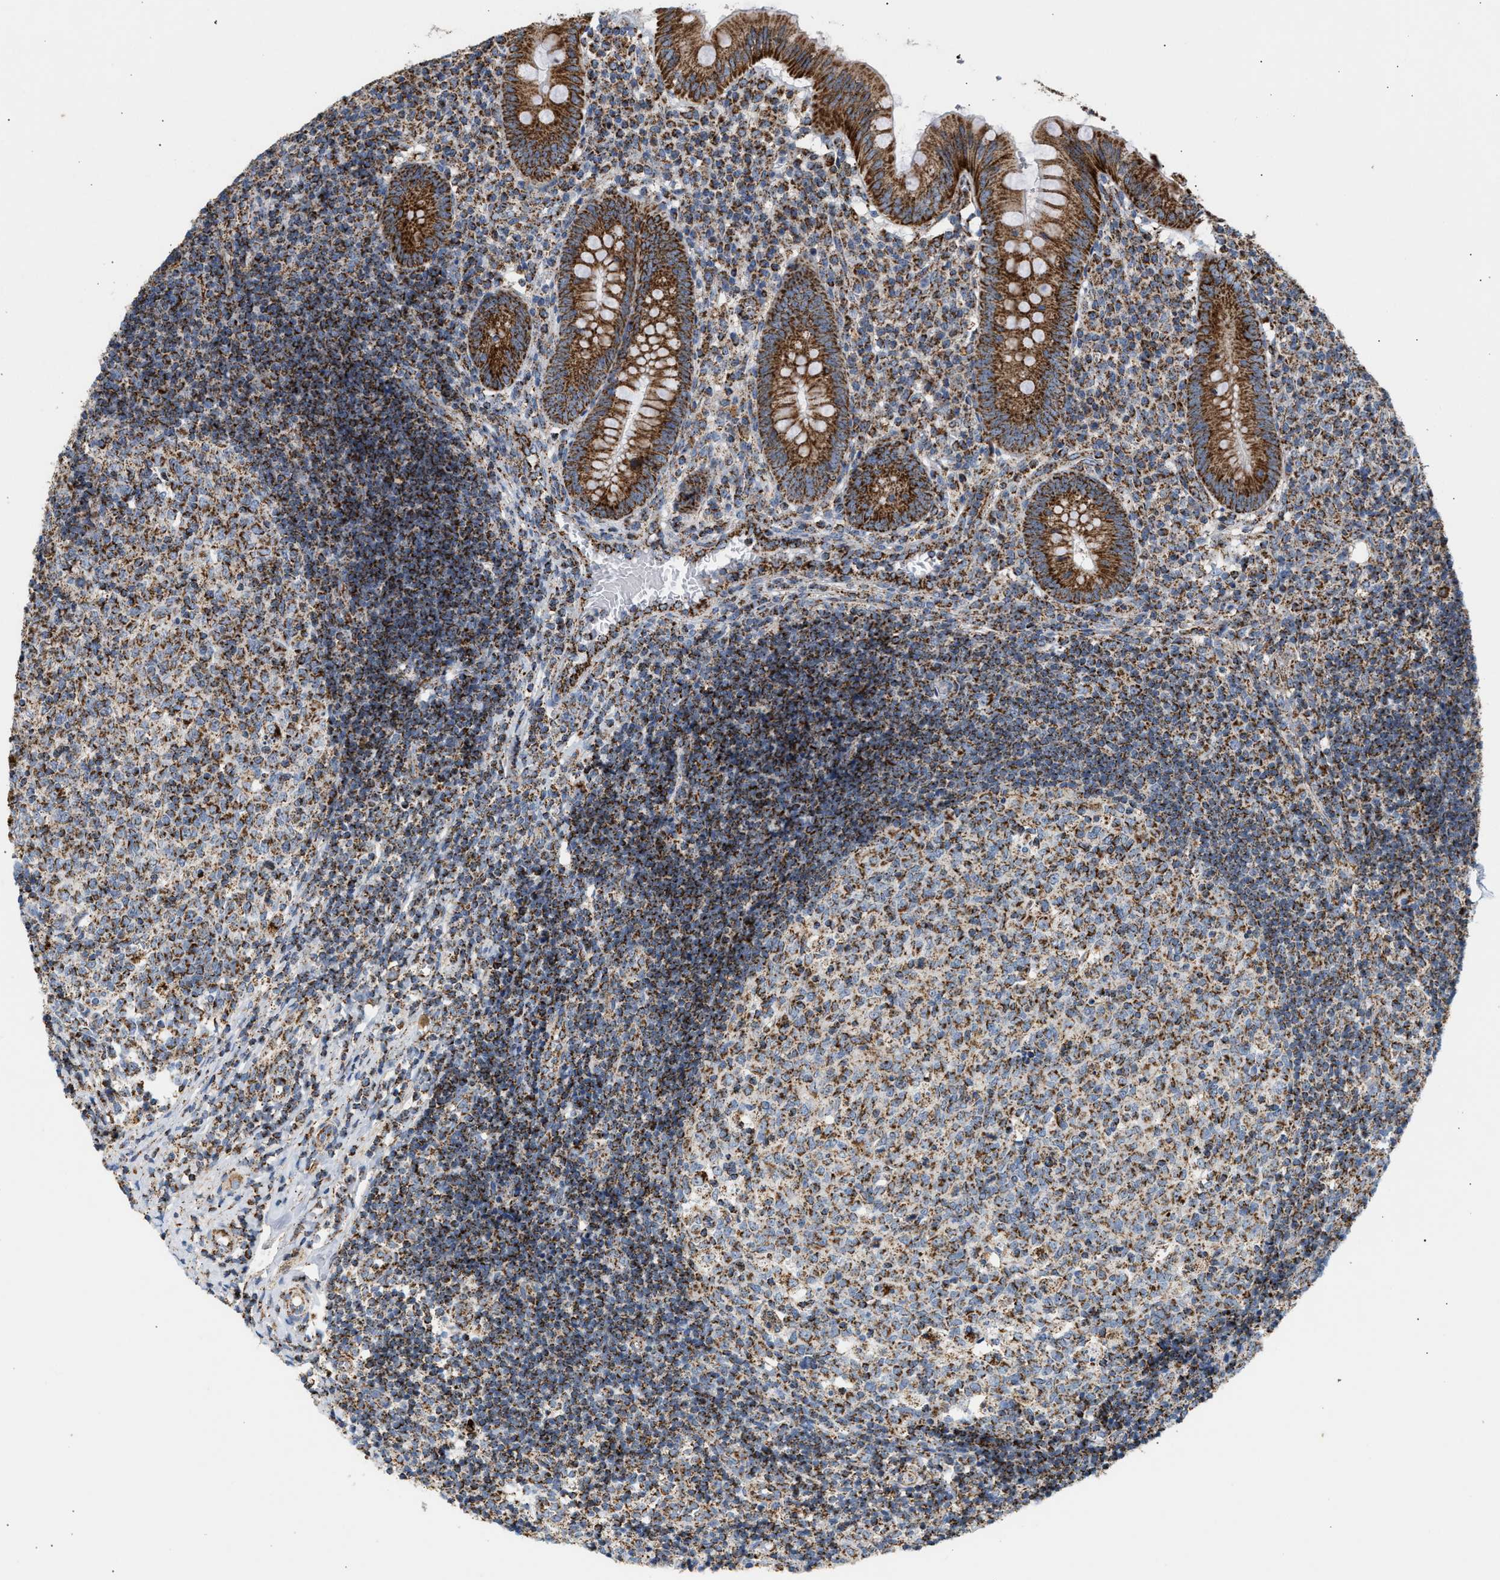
{"staining": {"intensity": "strong", "quantity": ">75%", "location": "cytoplasmic/membranous"}, "tissue": "appendix", "cell_type": "Glandular cells", "image_type": "normal", "snomed": [{"axis": "morphology", "description": "Normal tissue, NOS"}, {"axis": "topography", "description": "Appendix"}], "caption": "A photomicrograph of appendix stained for a protein exhibits strong cytoplasmic/membranous brown staining in glandular cells. Using DAB (3,3'-diaminobenzidine) (brown) and hematoxylin (blue) stains, captured at high magnification using brightfield microscopy.", "gene": "OGDH", "patient": {"sex": "male", "age": 8}}